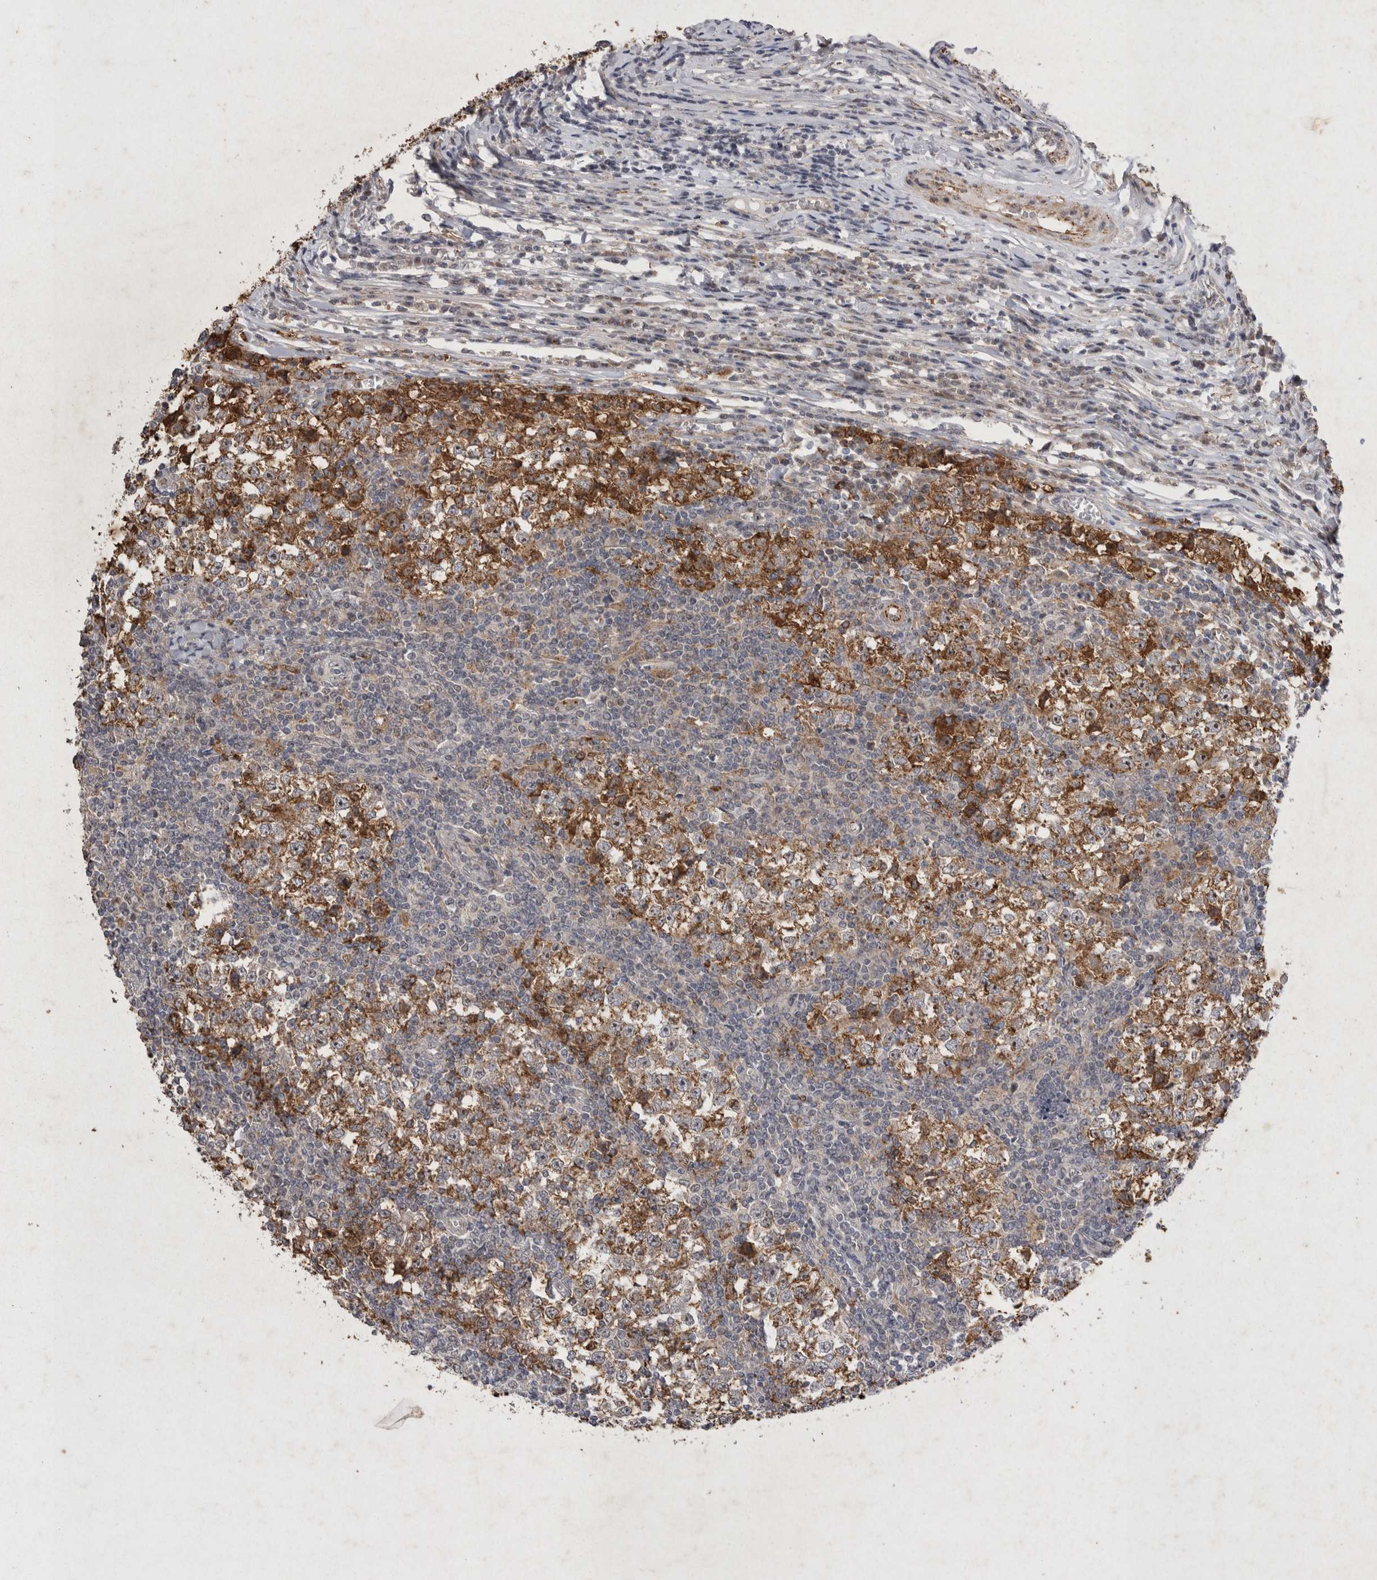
{"staining": {"intensity": "strong", "quantity": ">75%", "location": "cytoplasmic/membranous,nuclear"}, "tissue": "testis cancer", "cell_type": "Tumor cells", "image_type": "cancer", "snomed": [{"axis": "morphology", "description": "Seminoma, NOS"}, {"axis": "topography", "description": "Testis"}], "caption": "This micrograph exhibits IHC staining of human testis cancer, with high strong cytoplasmic/membranous and nuclear staining in approximately >75% of tumor cells.", "gene": "STK11", "patient": {"sex": "male", "age": 65}}